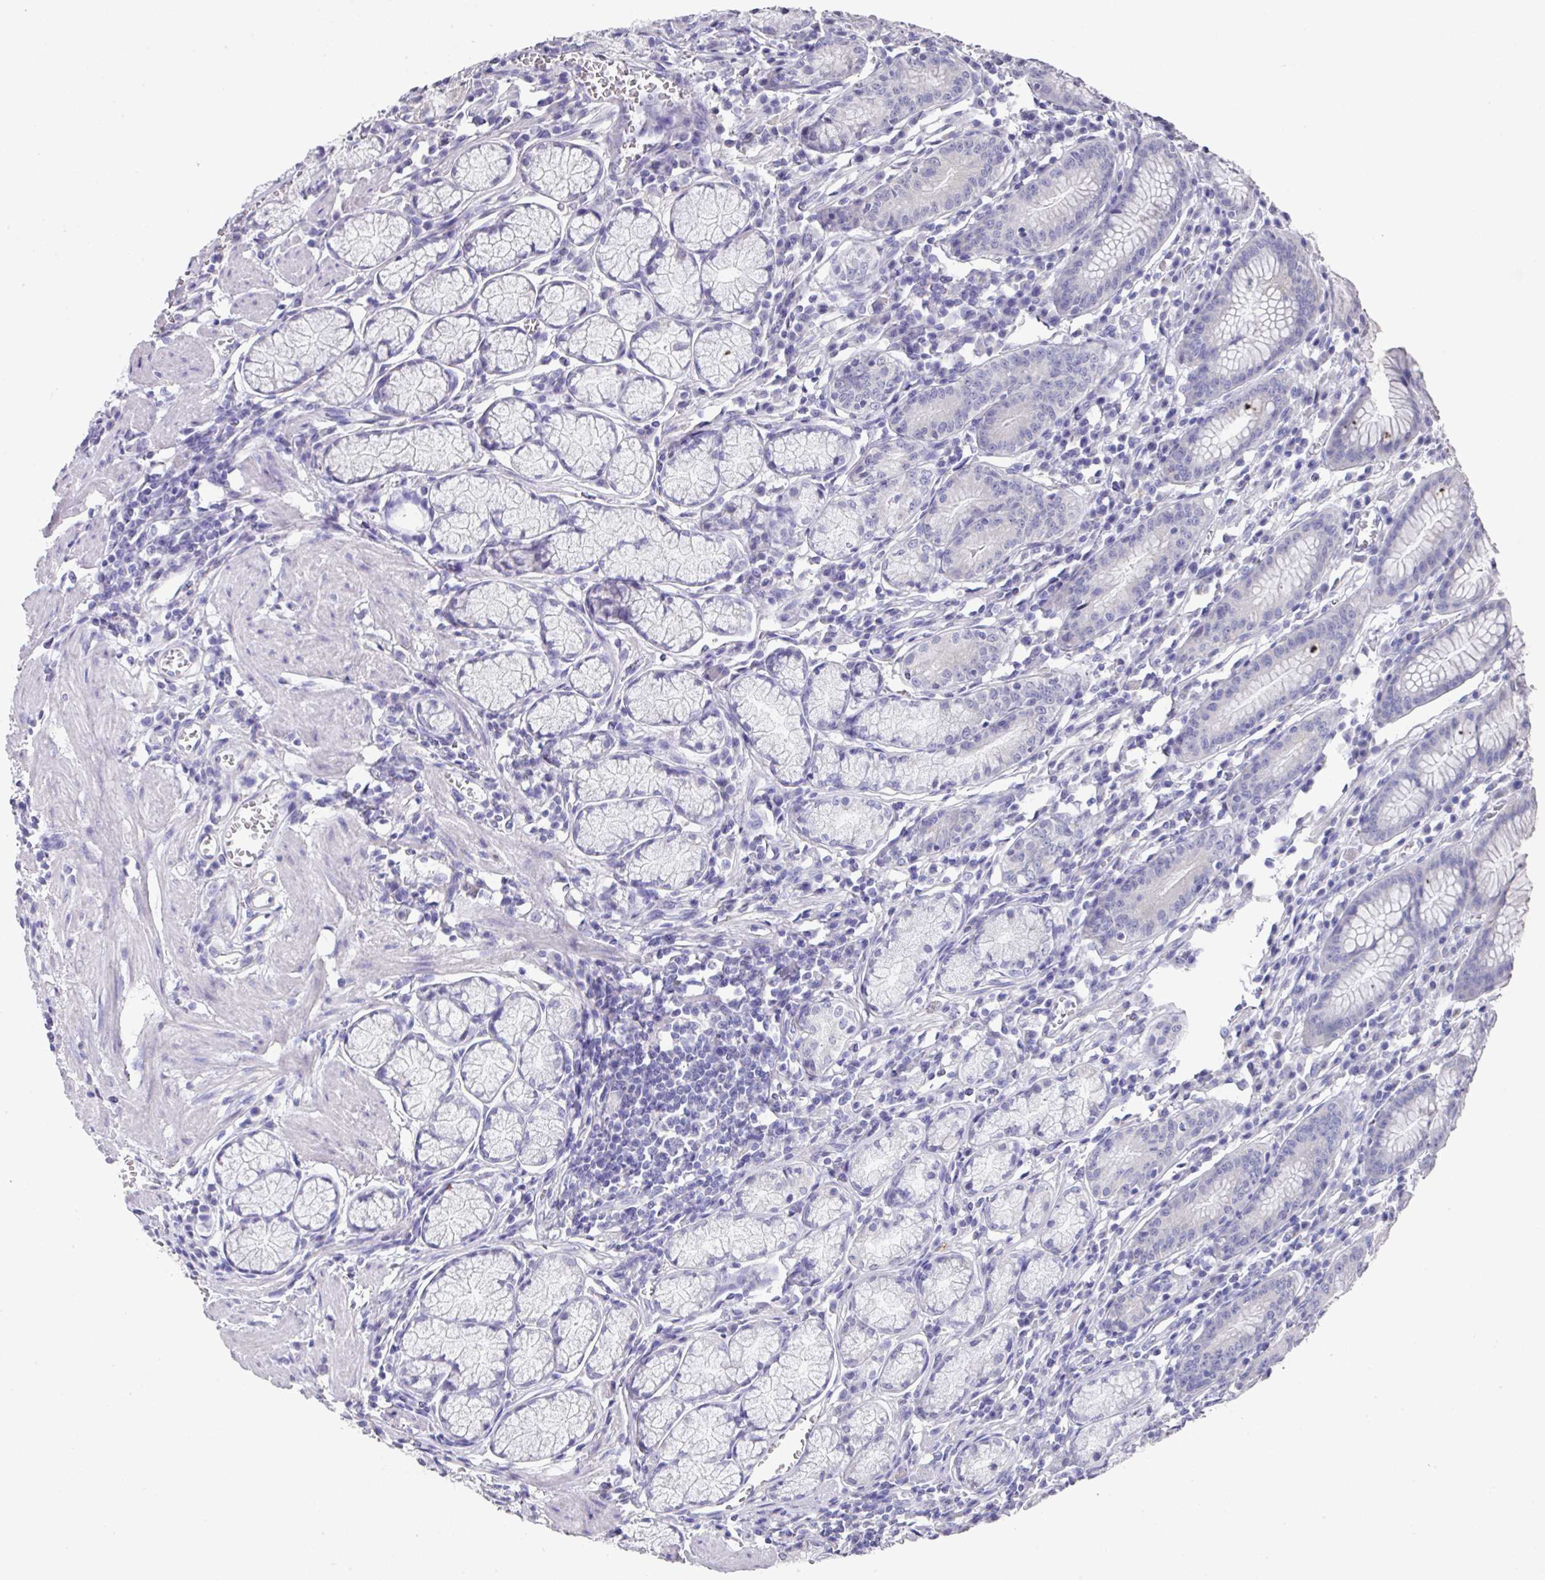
{"staining": {"intensity": "negative", "quantity": "none", "location": "none"}, "tissue": "stomach", "cell_type": "Glandular cells", "image_type": "normal", "snomed": [{"axis": "morphology", "description": "Normal tissue, NOS"}, {"axis": "topography", "description": "Stomach"}], "caption": "Immunohistochemistry of benign human stomach shows no staining in glandular cells.", "gene": "DAZ1", "patient": {"sex": "male", "age": 55}}